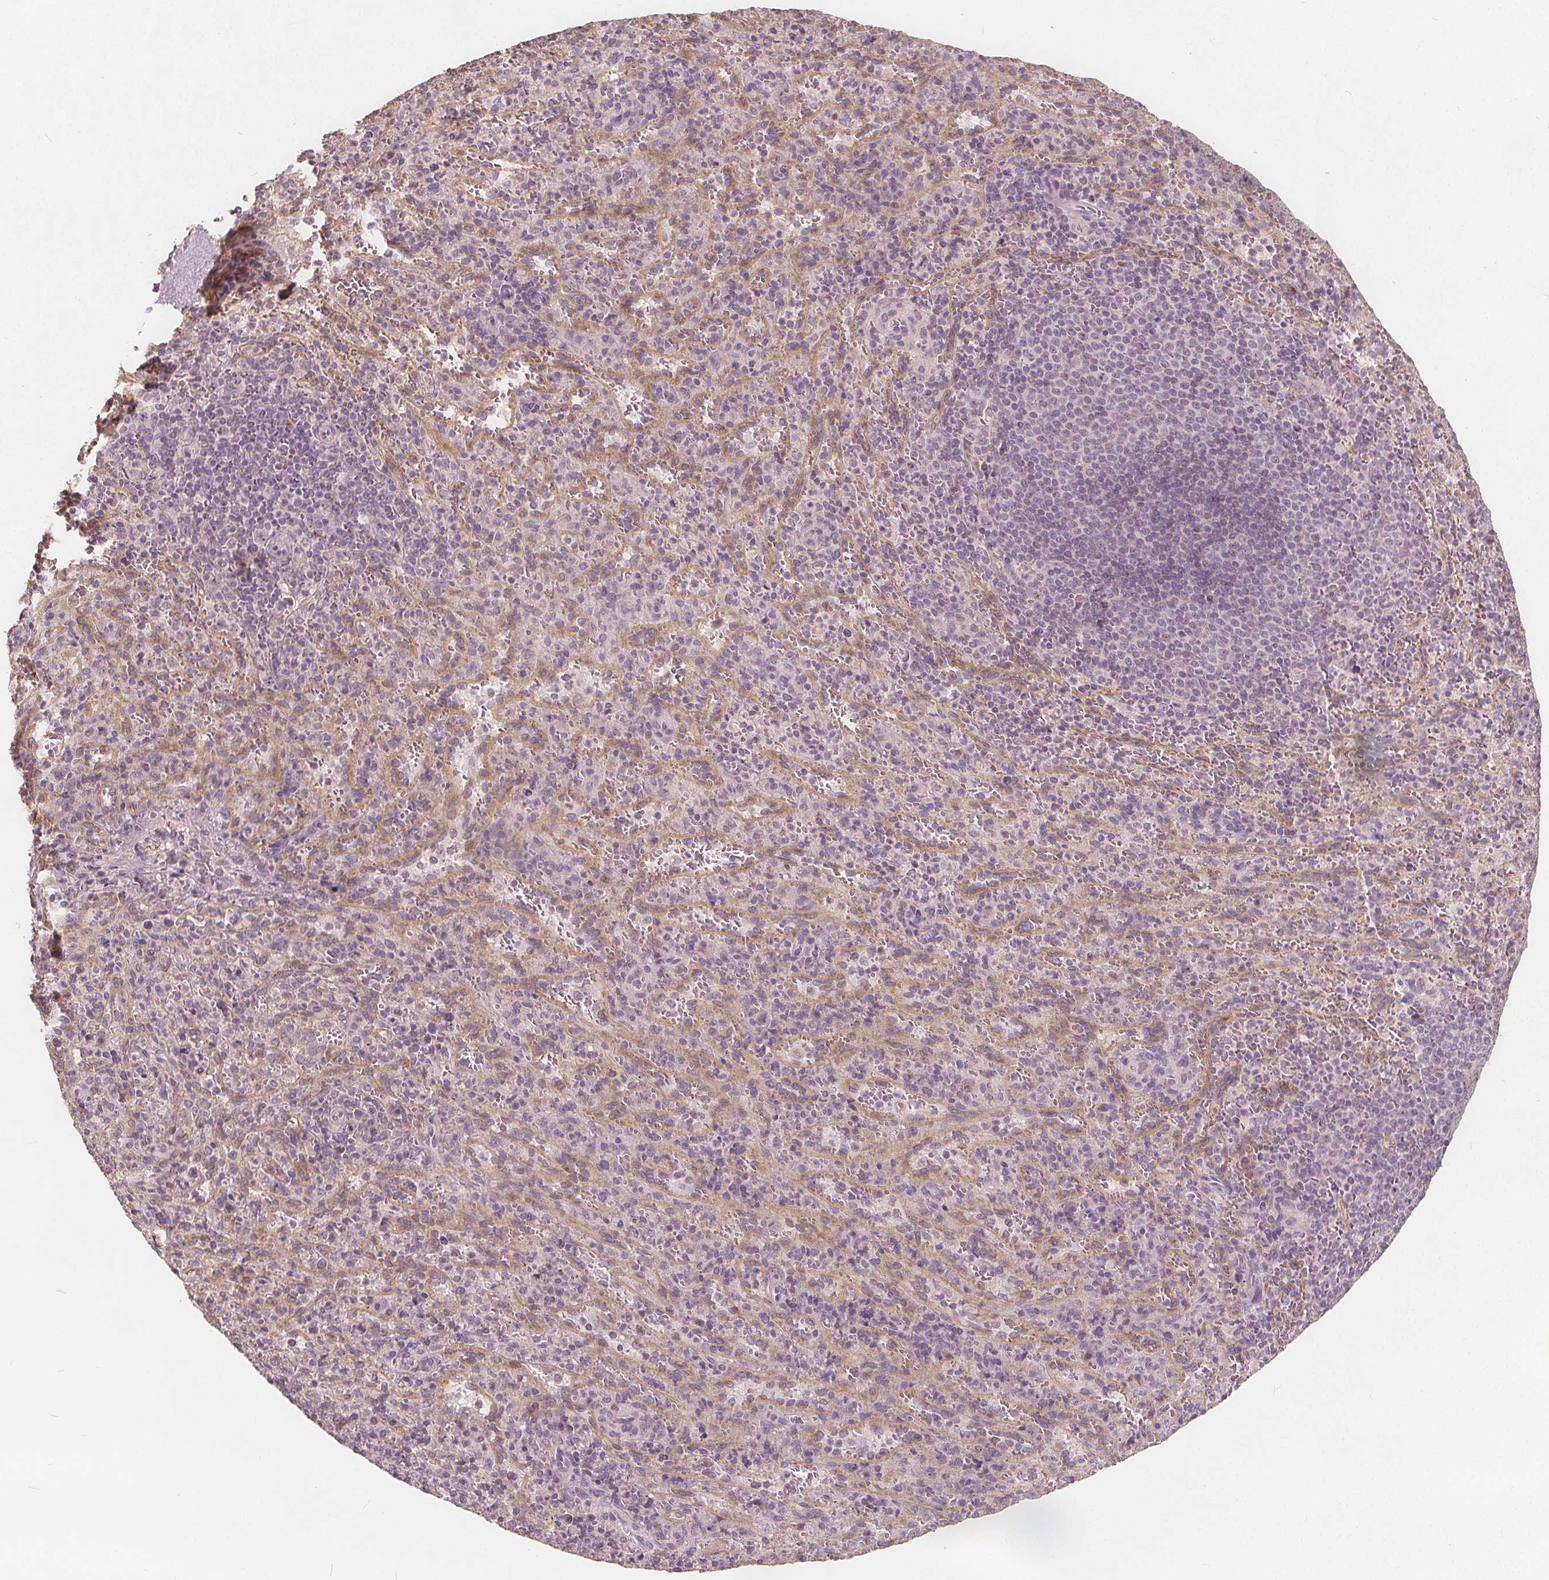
{"staining": {"intensity": "negative", "quantity": "none", "location": "none"}, "tissue": "spleen", "cell_type": "Cells in red pulp", "image_type": "normal", "snomed": [{"axis": "morphology", "description": "Normal tissue, NOS"}, {"axis": "topography", "description": "Spleen"}], "caption": "High power microscopy image of an immunohistochemistry (IHC) micrograph of unremarkable spleen, revealing no significant expression in cells in red pulp.", "gene": "DRC3", "patient": {"sex": "male", "age": 57}}